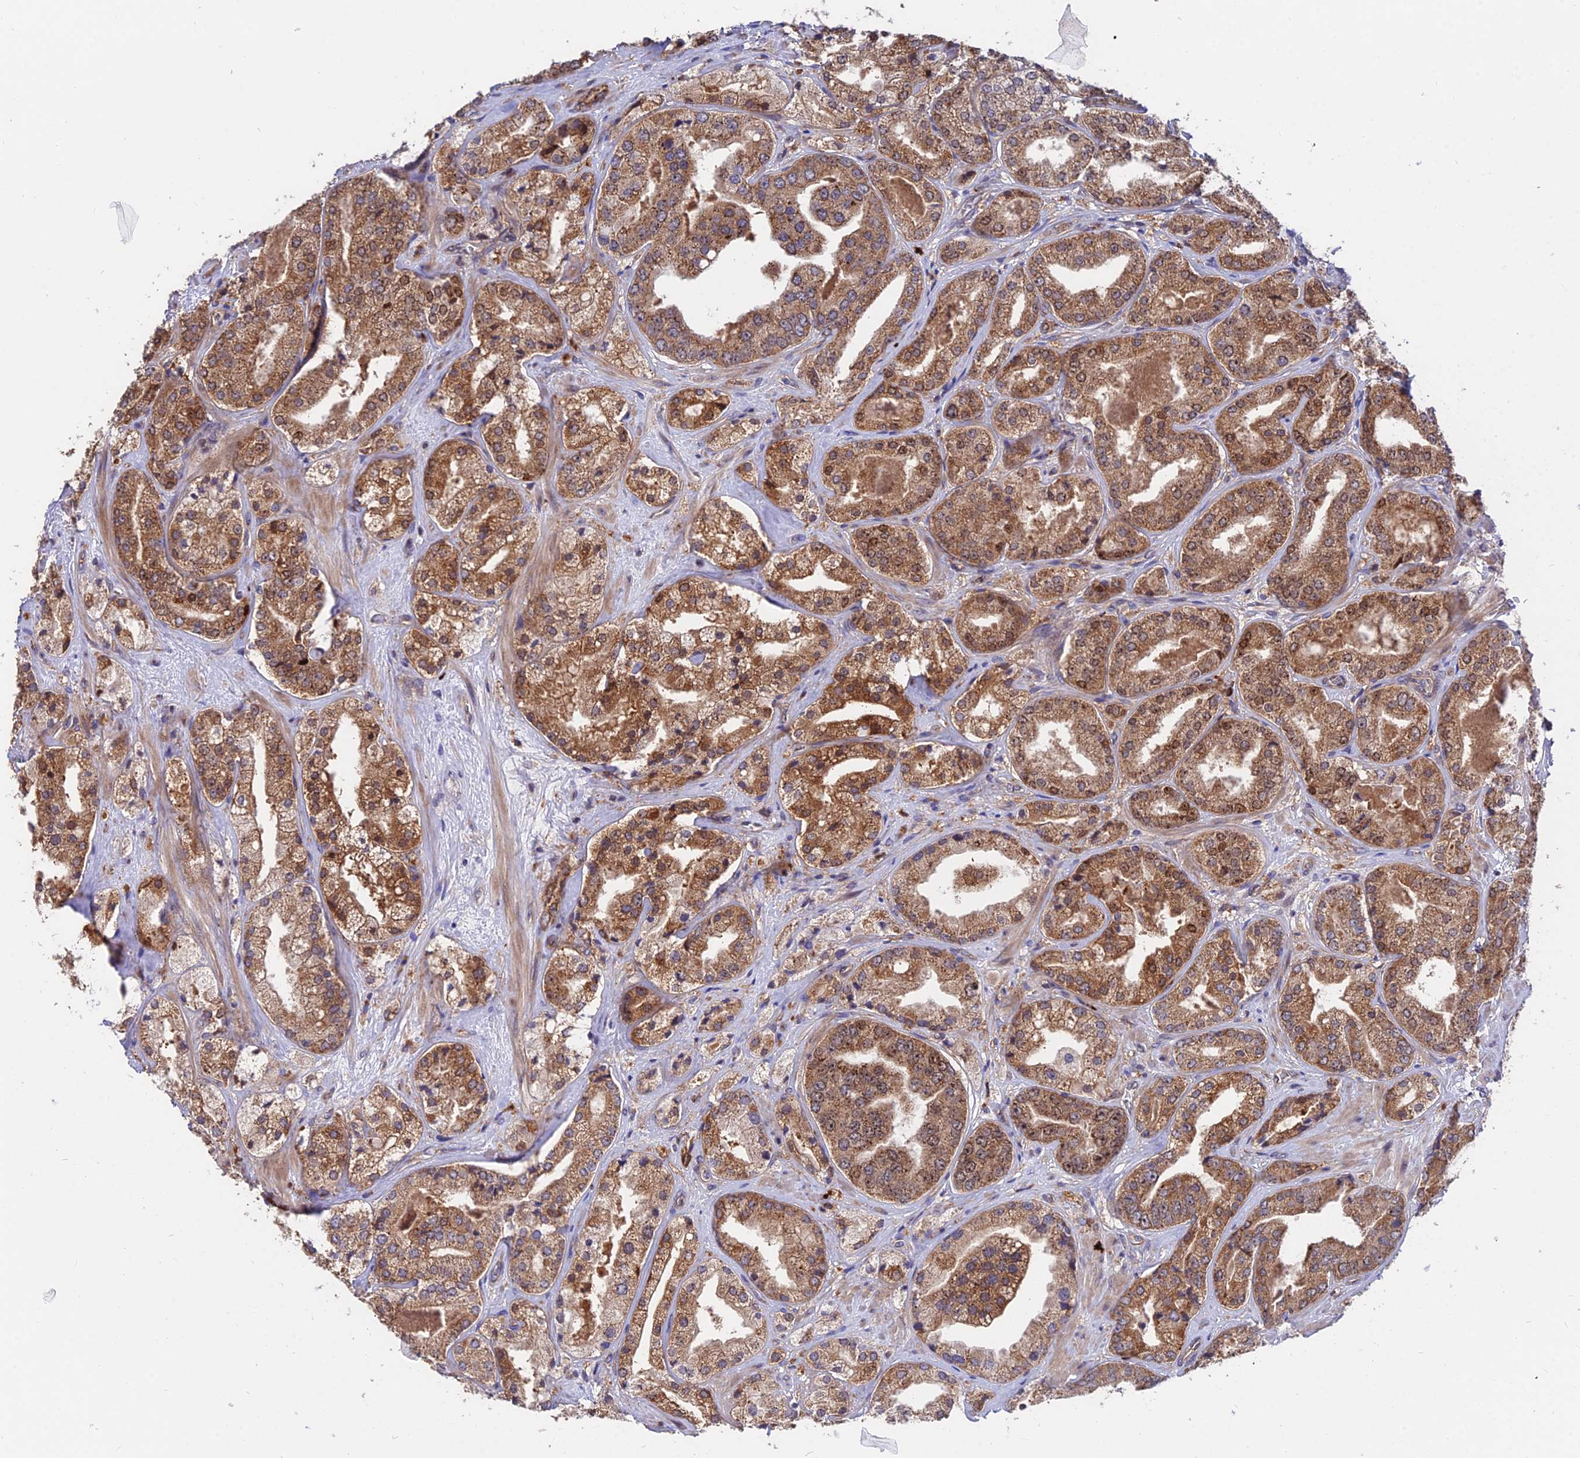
{"staining": {"intensity": "moderate", "quantity": ">75%", "location": "cytoplasmic/membranous"}, "tissue": "prostate cancer", "cell_type": "Tumor cells", "image_type": "cancer", "snomed": [{"axis": "morphology", "description": "Adenocarcinoma, High grade"}, {"axis": "topography", "description": "Prostate"}], "caption": "This is an image of IHC staining of prostate cancer, which shows moderate expression in the cytoplasmic/membranous of tumor cells.", "gene": "CDC37L1", "patient": {"sex": "male", "age": 63}}